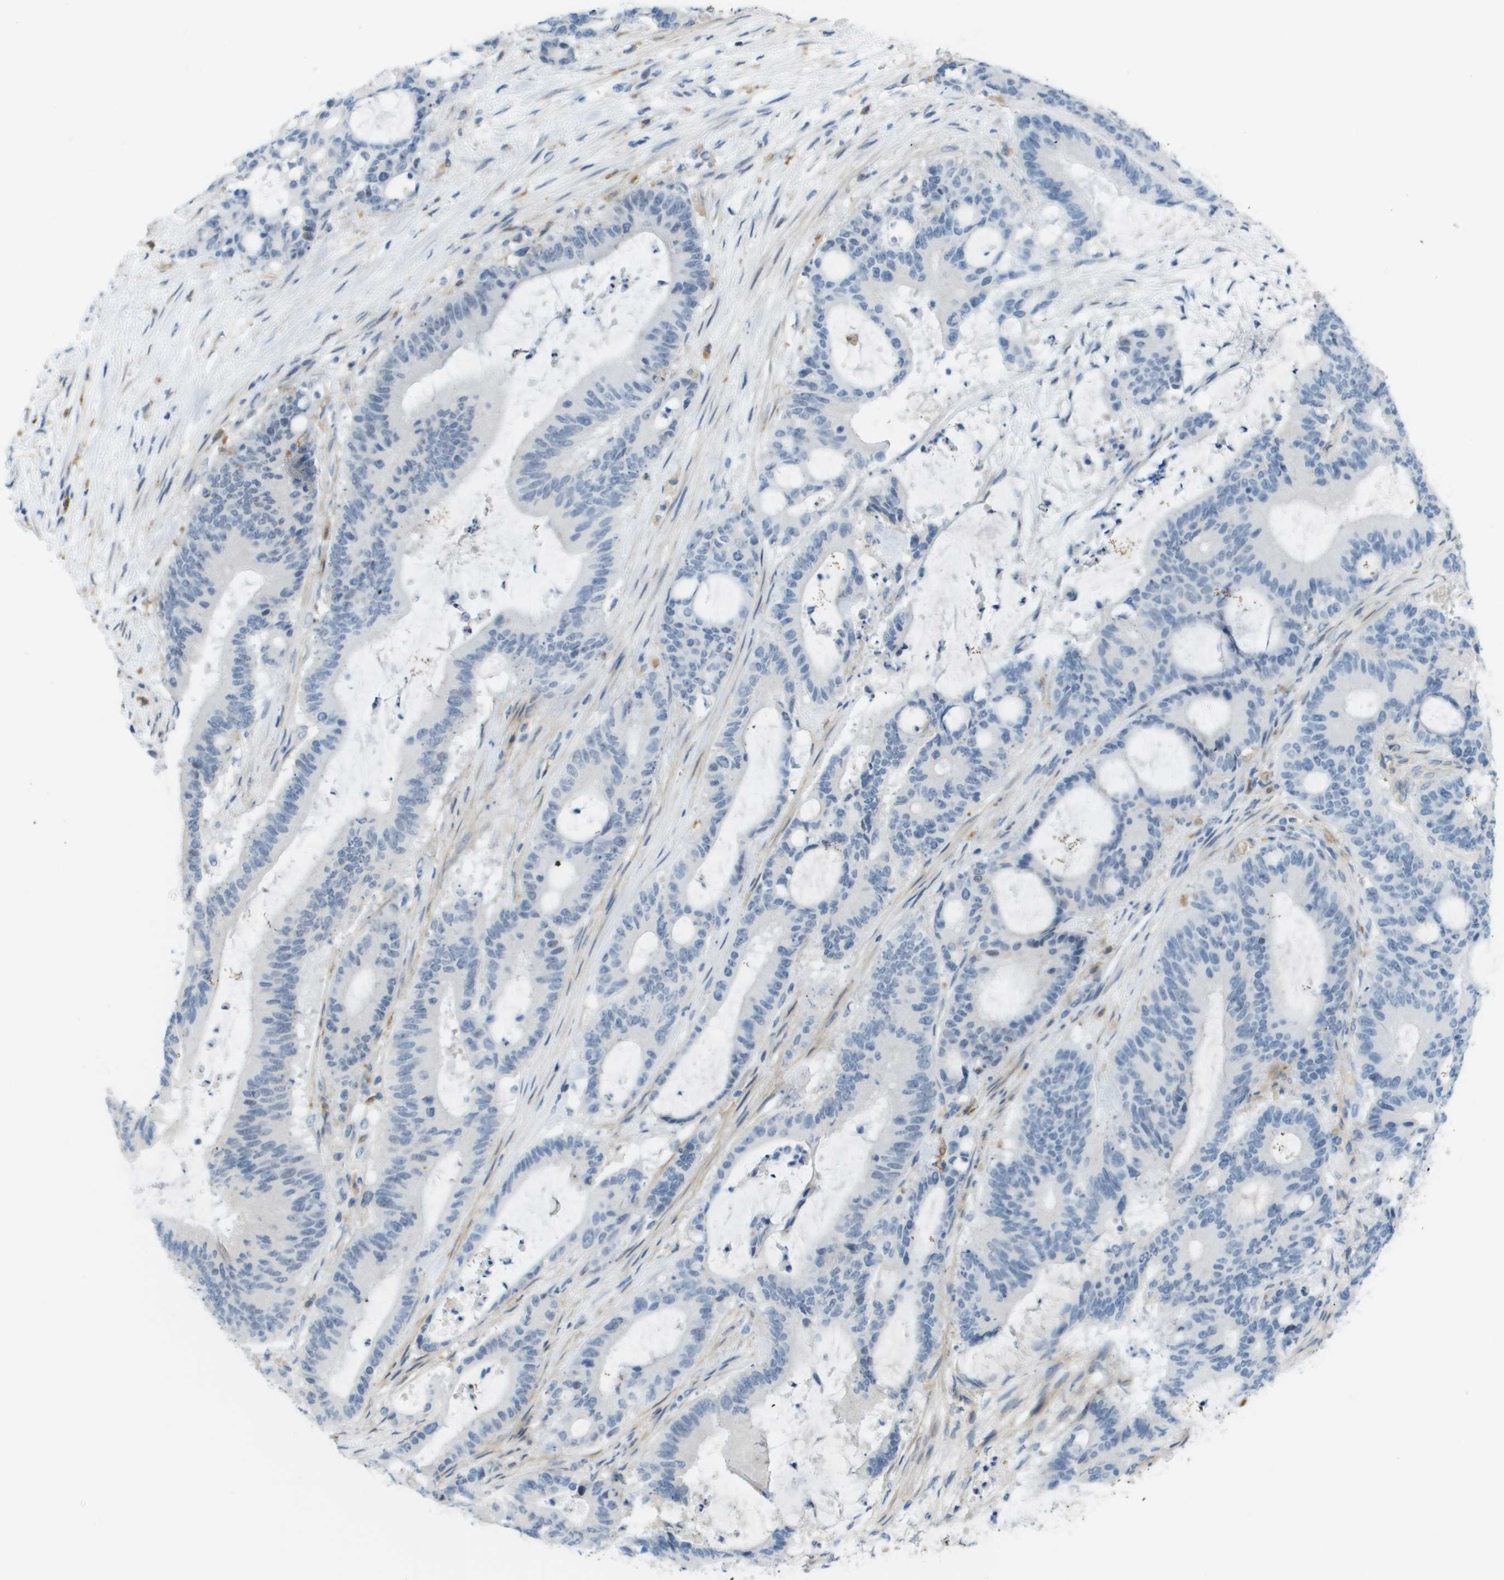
{"staining": {"intensity": "negative", "quantity": "none", "location": "none"}, "tissue": "liver cancer", "cell_type": "Tumor cells", "image_type": "cancer", "snomed": [{"axis": "morphology", "description": "Cholangiocarcinoma"}, {"axis": "topography", "description": "Liver"}], "caption": "Liver cholangiocarcinoma was stained to show a protein in brown. There is no significant positivity in tumor cells.", "gene": "ZBTB43", "patient": {"sex": "female", "age": 73}}